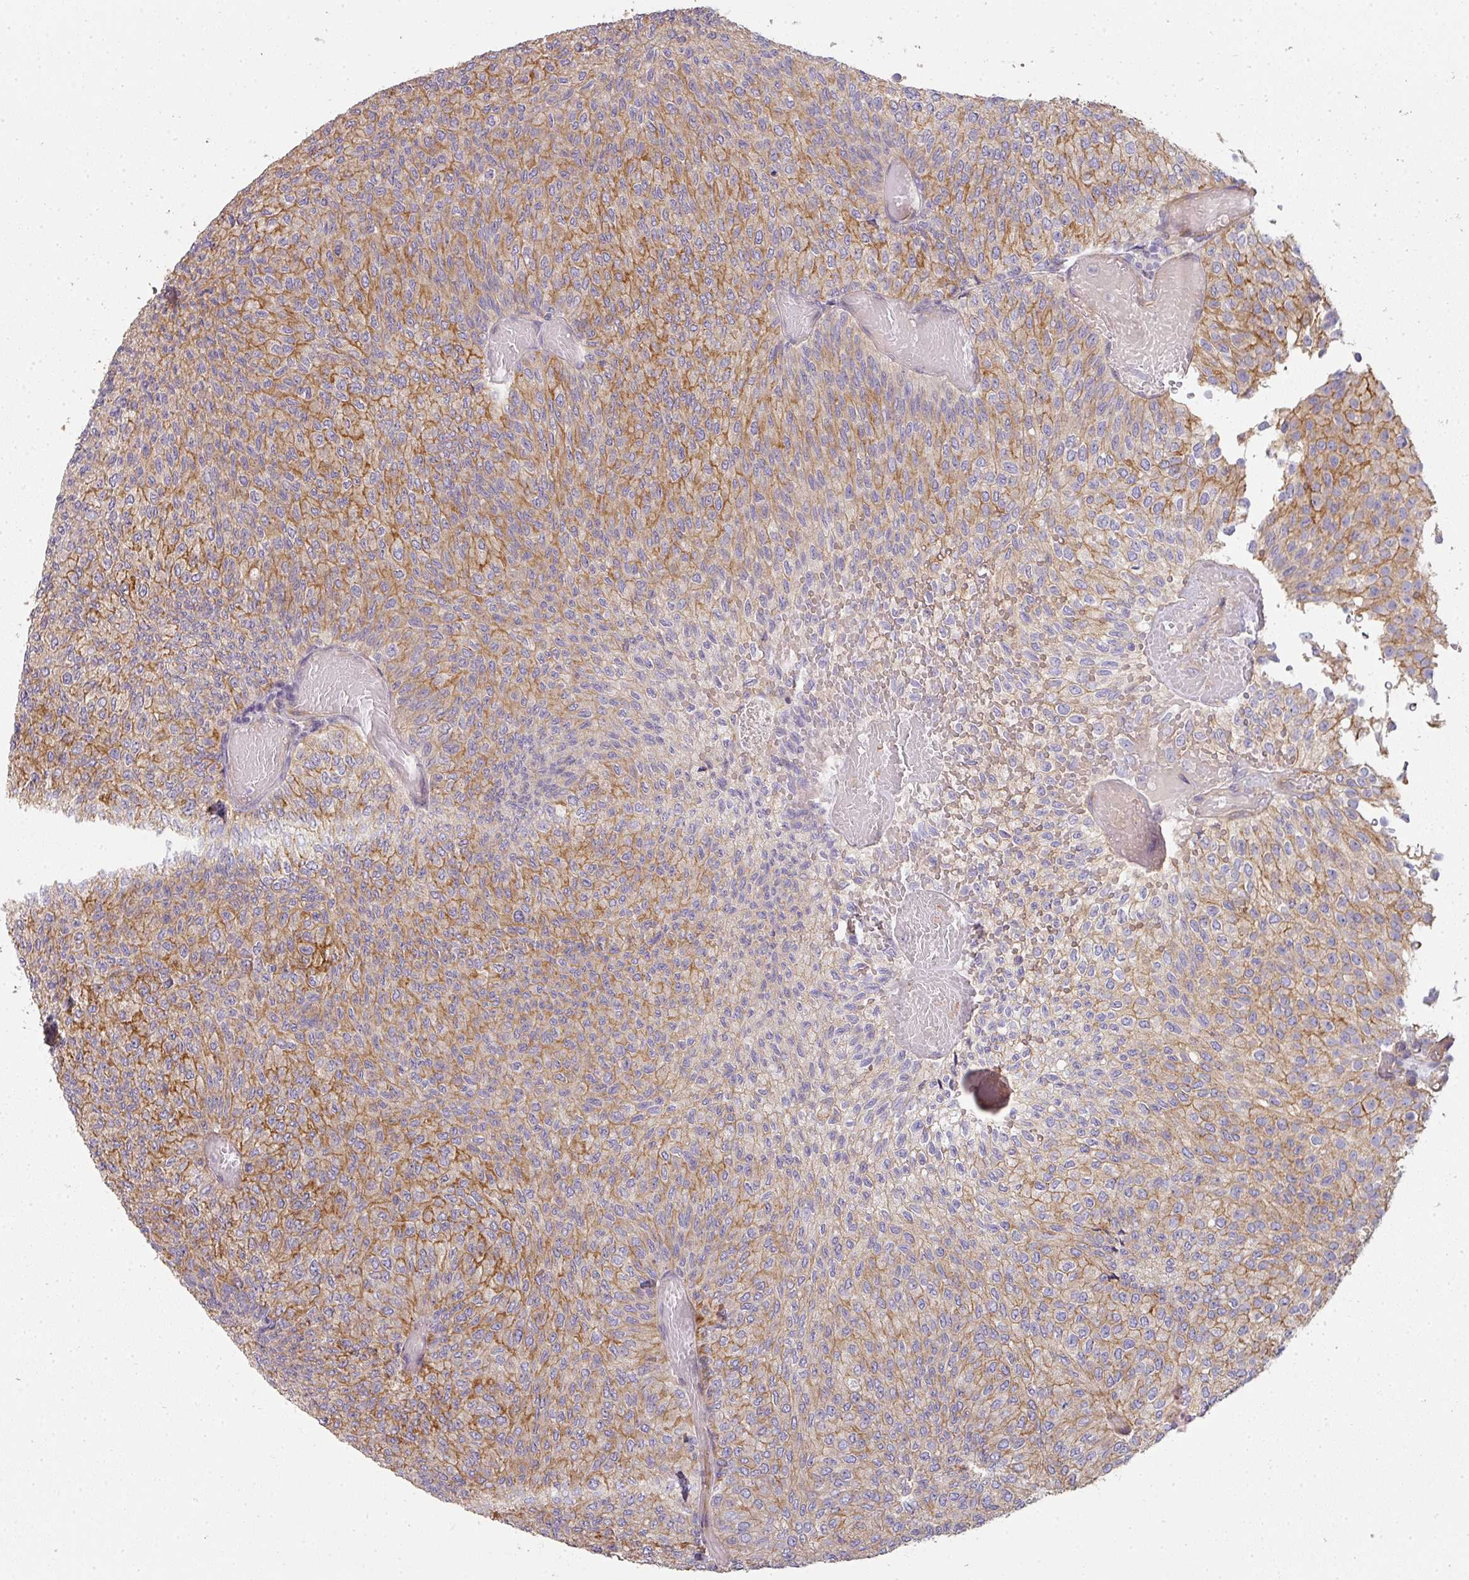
{"staining": {"intensity": "moderate", "quantity": "25%-75%", "location": "cytoplasmic/membranous"}, "tissue": "urothelial cancer", "cell_type": "Tumor cells", "image_type": "cancer", "snomed": [{"axis": "morphology", "description": "Urothelial carcinoma, Low grade"}, {"axis": "topography", "description": "Urinary bladder"}], "caption": "A histopathology image showing moderate cytoplasmic/membranous positivity in approximately 25%-75% of tumor cells in urothelial cancer, as visualized by brown immunohistochemical staining.", "gene": "PCDH1", "patient": {"sex": "male", "age": 78}}